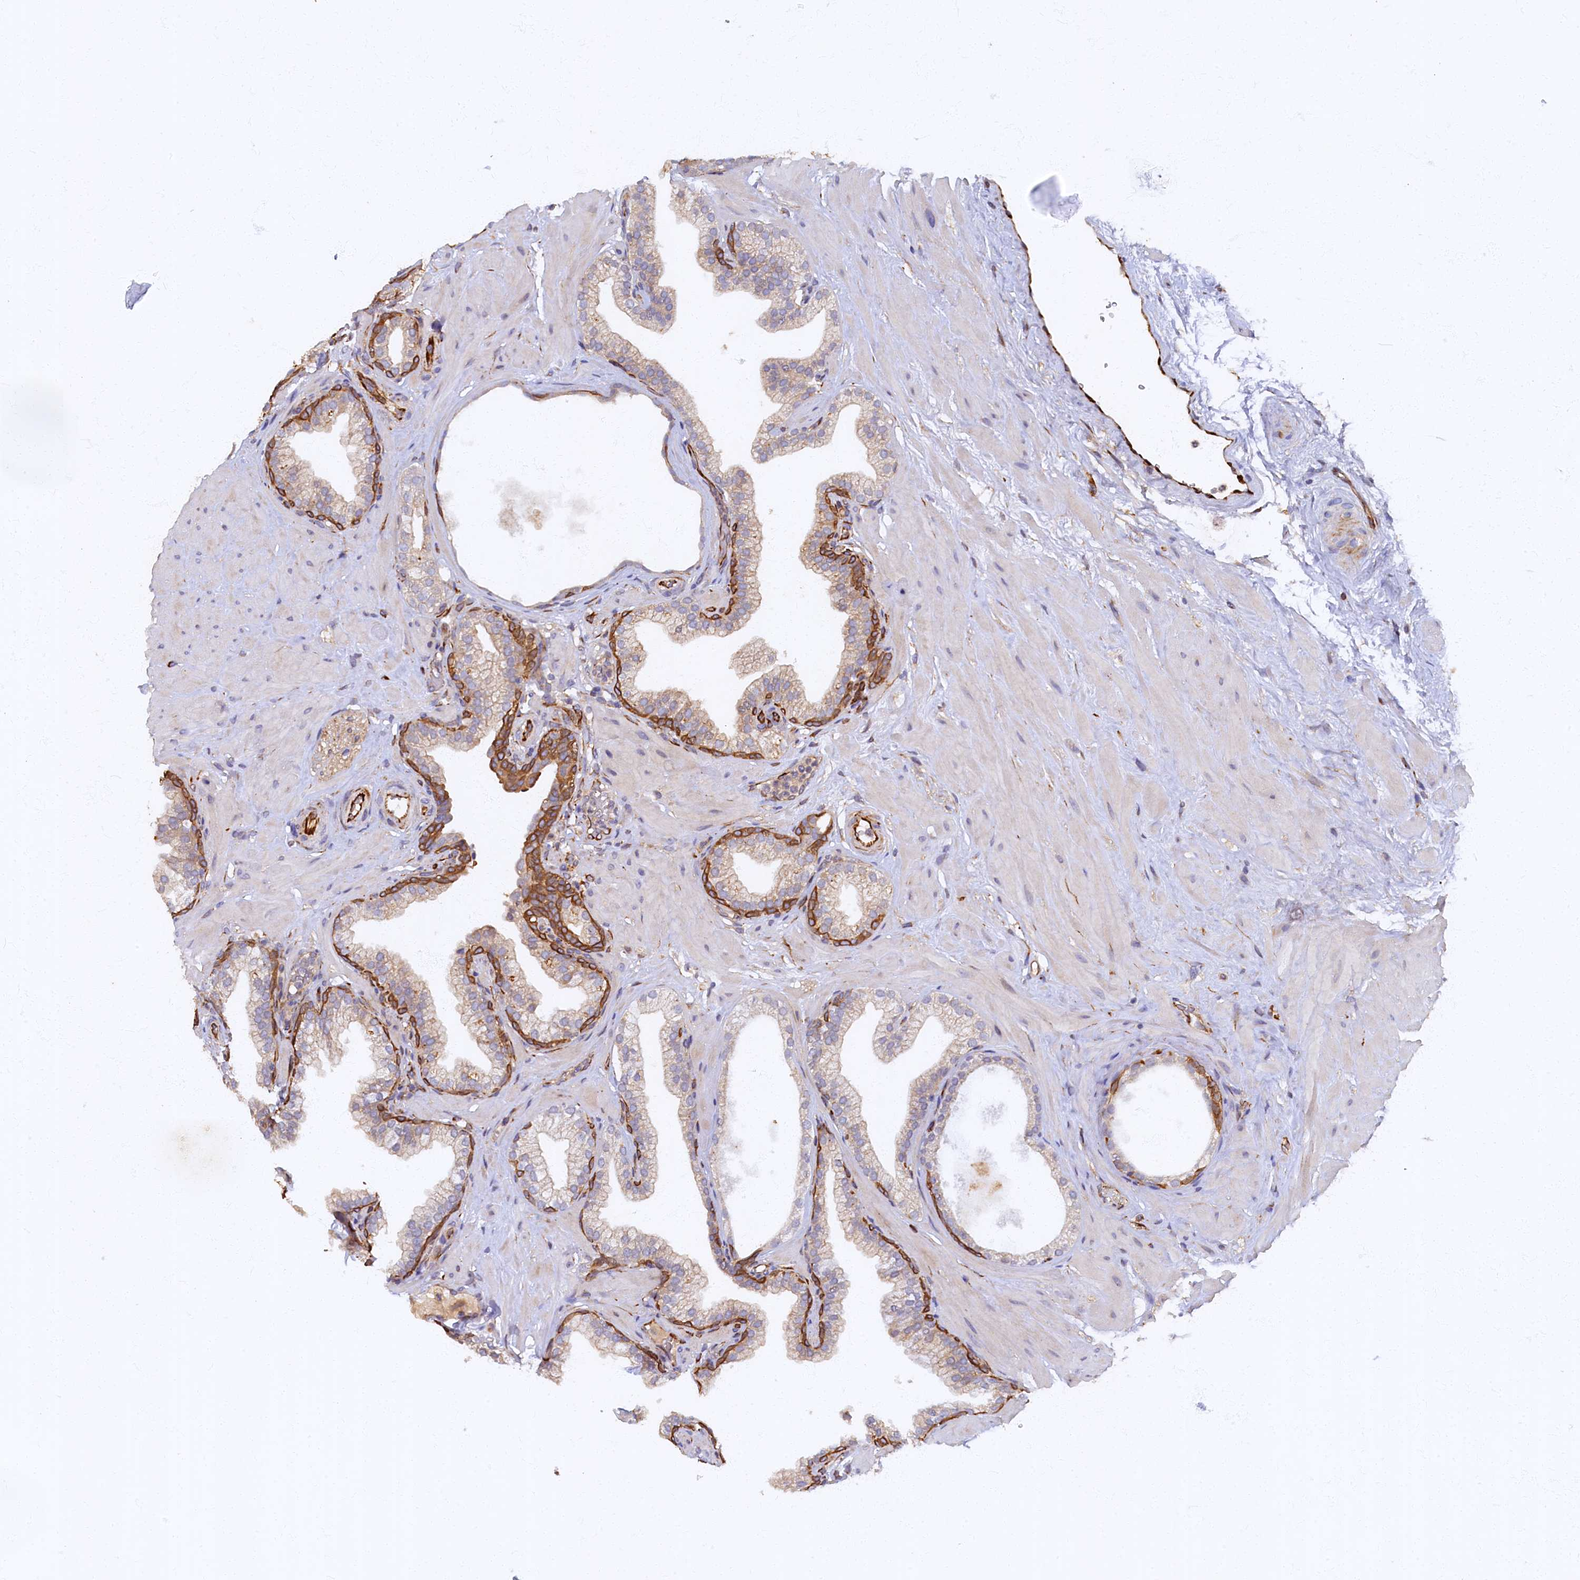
{"staining": {"intensity": "moderate", "quantity": "25%-75%", "location": "cytoplasmic/membranous"}, "tissue": "prostate", "cell_type": "Glandular cells", "image_type": "normal", "snomed": [{"axis": "morphology", "description": "Normal tissue, NOS"}, {"axis": "morphology", "description": "Urothelial carcinoma, Low grade"}, {"axis": "topography", "description": "Urinary bladder"}, {"axis": "topography", "description": "Prostate"}], "caption": "Protein analysis of benign prostate shows moderate cytoplasmic/membranous positivity in about 25%-75% of glandular cells.", "gene": "ARL11", "patient": {"sex": "male", "age": 60}}